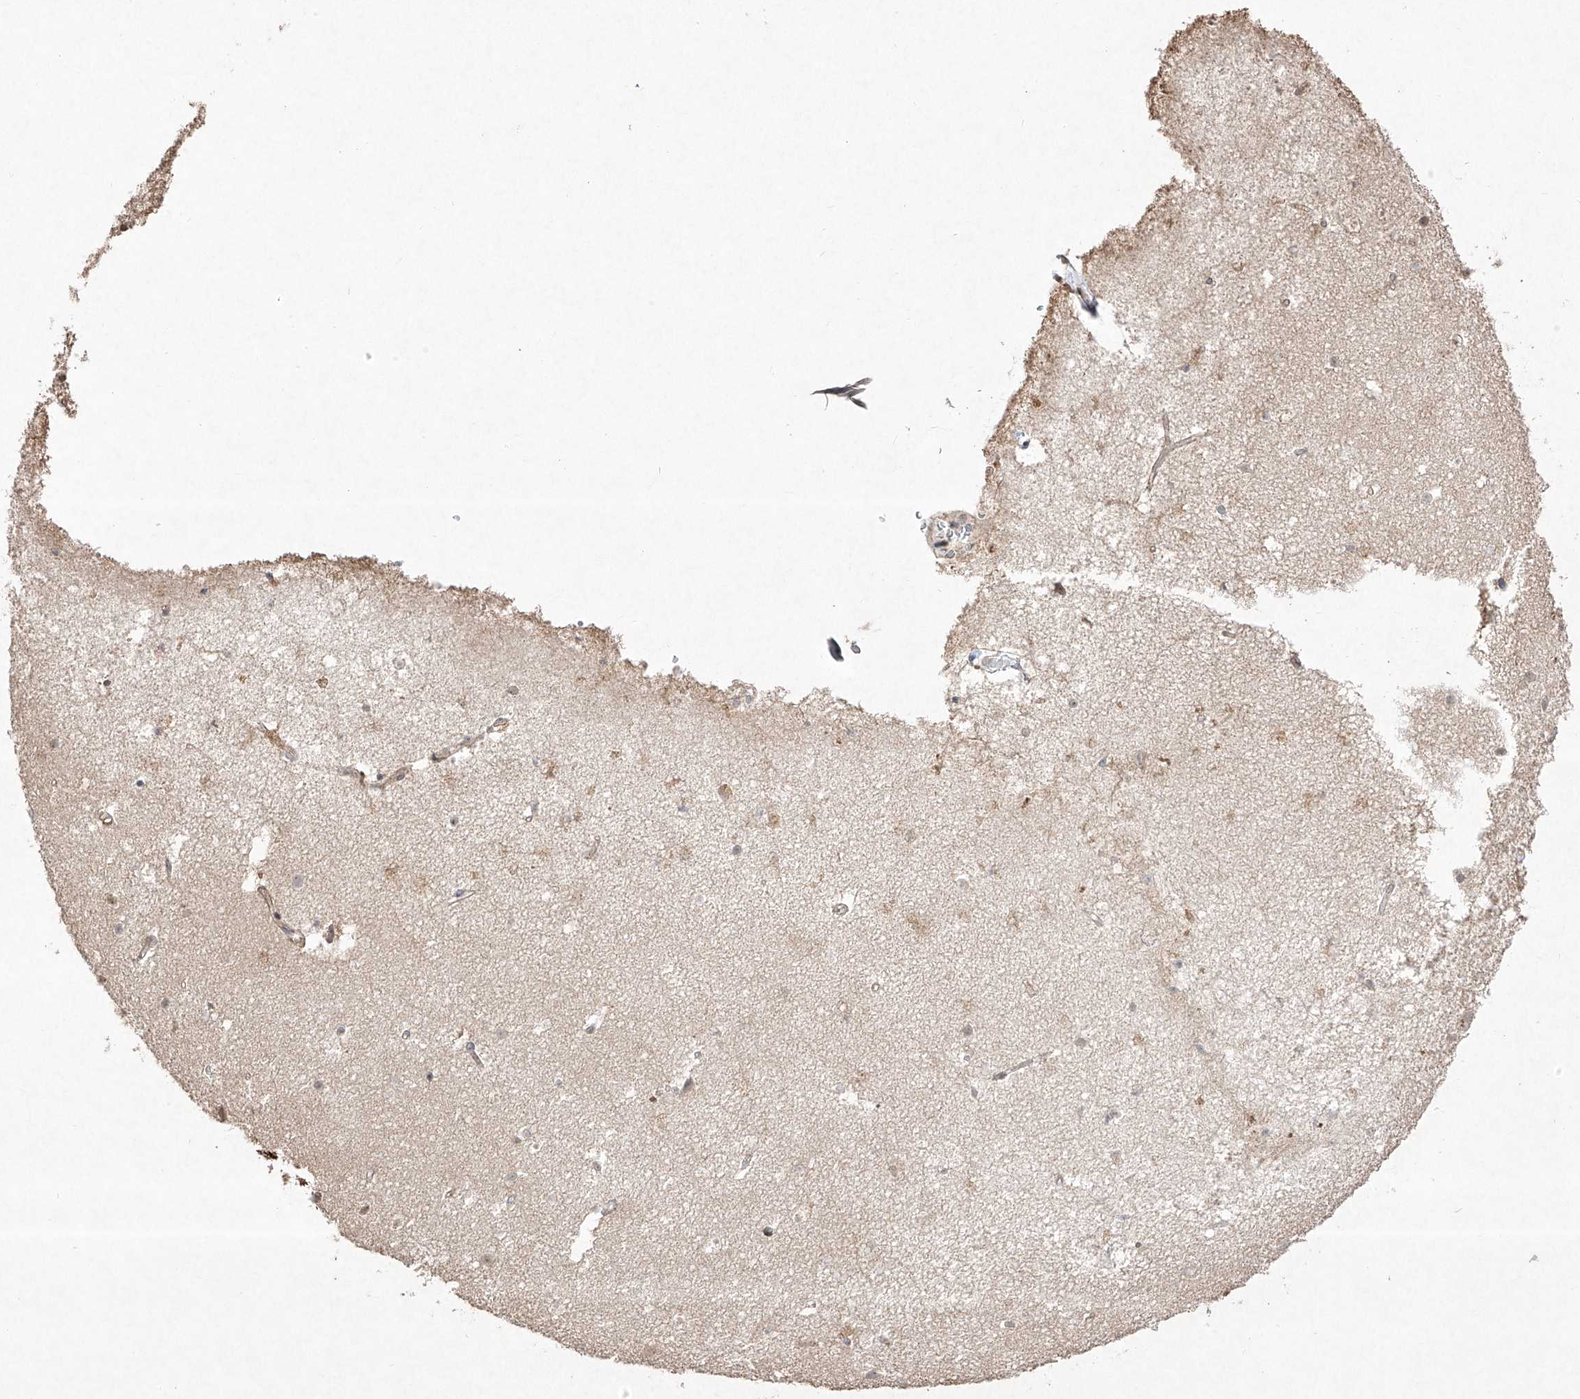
{"staining": {"intensity": "moderate", "quantity": "25%-75%", "location": "cytoplasmic/membranous"}, "tissue": "cerebral cortex", "cell_type": "Endothelial cells", "image_type": "normal", "snomed": [{"axis": "morphology", "description": "Normal tissue, NOS"}, {"axis": "topography", "description": "Cerebral cortex"}], "caption": "A high-resolution photomicrograph shows IHC staining of unremarkable cerebral cortex, which exhibits moderate cytoplasmic/membranous positivity in approximately 25%-75% of endothelial cells.", "gene": "KDM1B", "patient": {"sex": "male", "age": 54}}